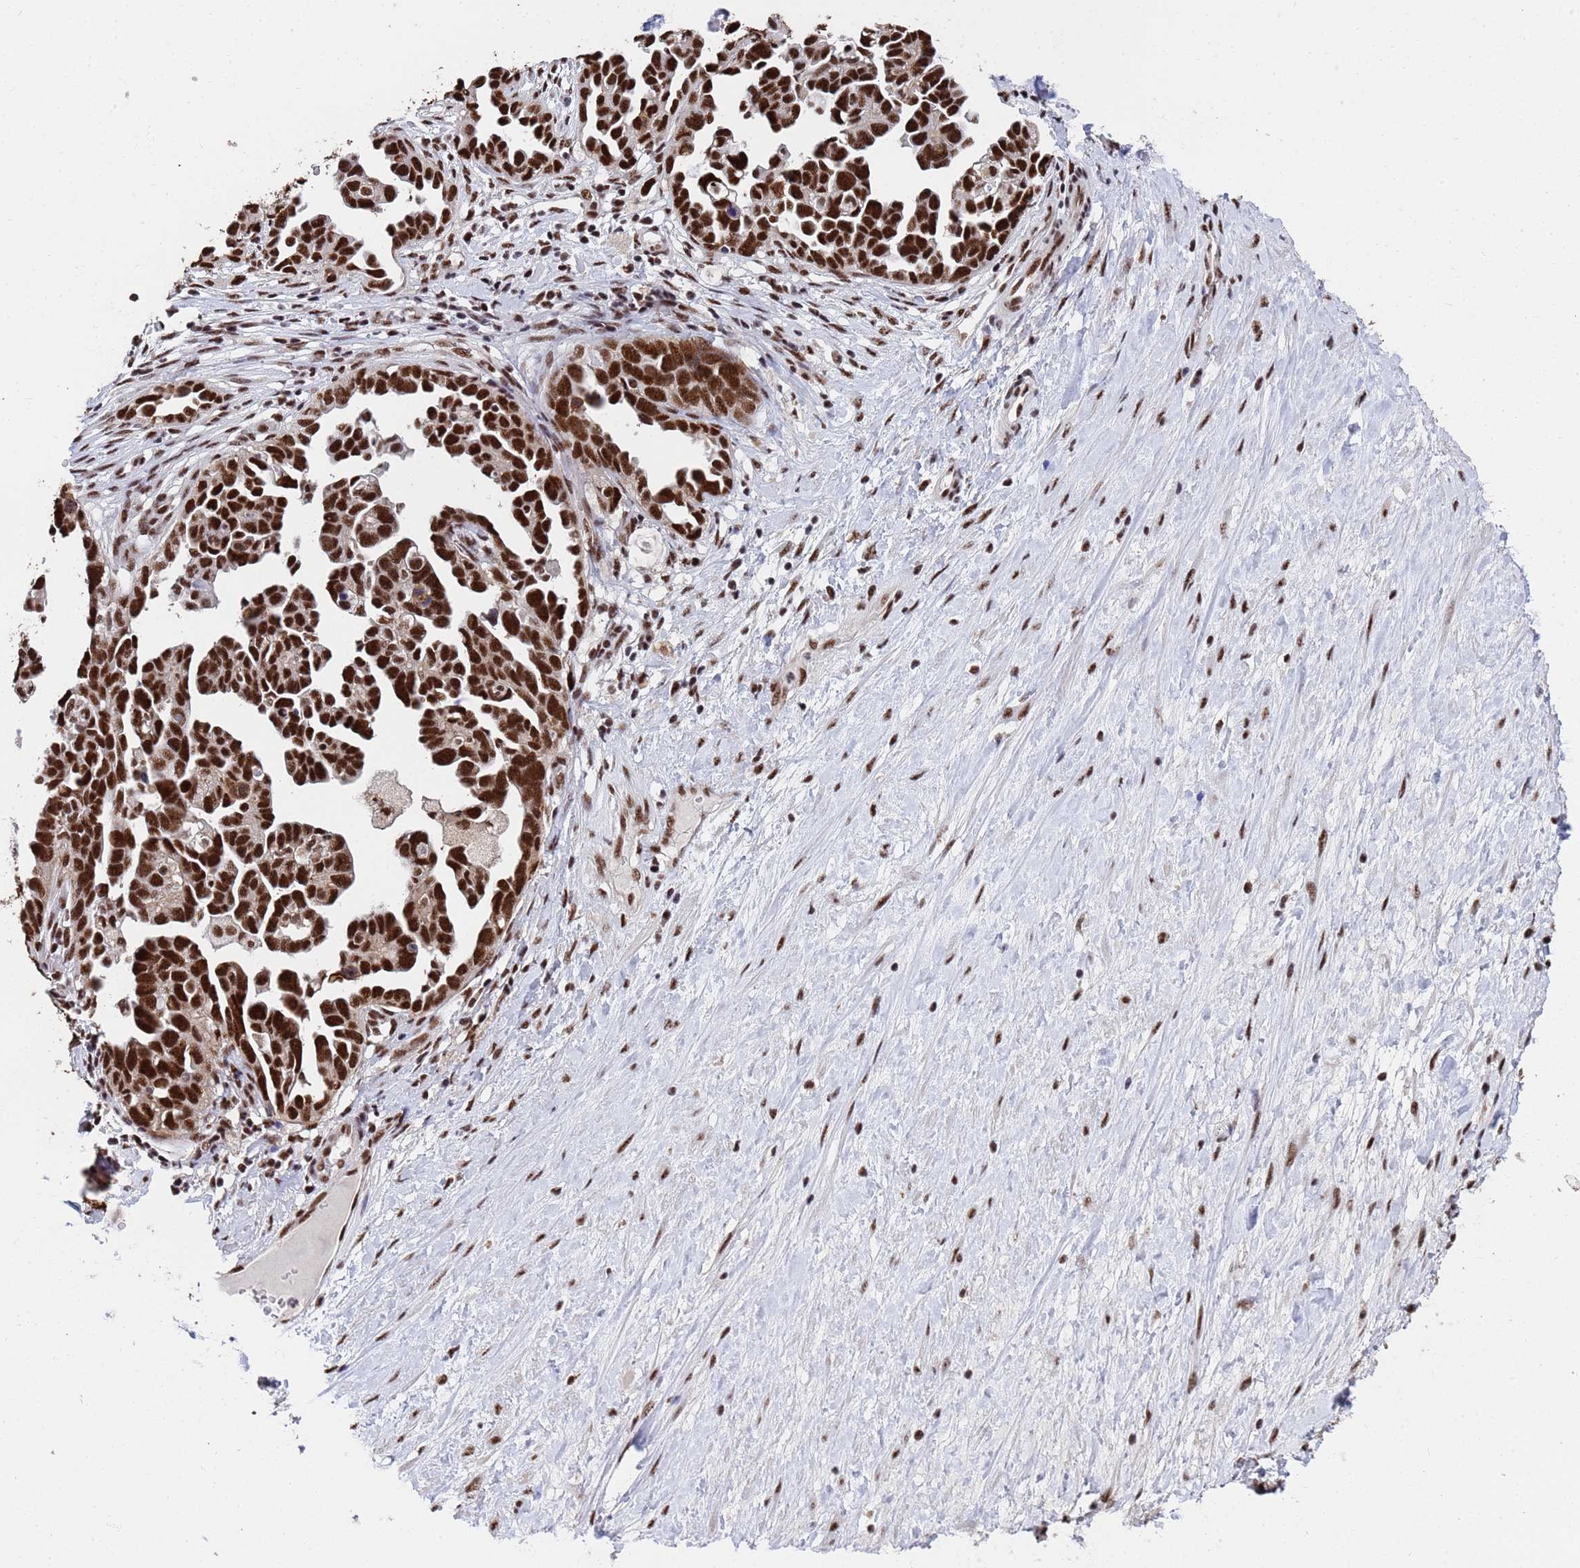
{"staining": {"intensity": "strong", "quantity": ">75%", "location": "nuclear"}, "tissue": "ovarian cancer", "cell_type": "Tumor cells", "image_type": "cancer", "snomed": [{"axis": "morphology", "description": "Cystadenocarcinoma, serous, NOS"}, {"axis": "topography", "description": "Ovary"}], "caption": "Immunohistochemical staining of ovarian cancer reveals strong nuclear protein positivity in about >75% of tumor cells.", "gene": "SF3B2", "patient": {"sex": "female", "age": 54}}